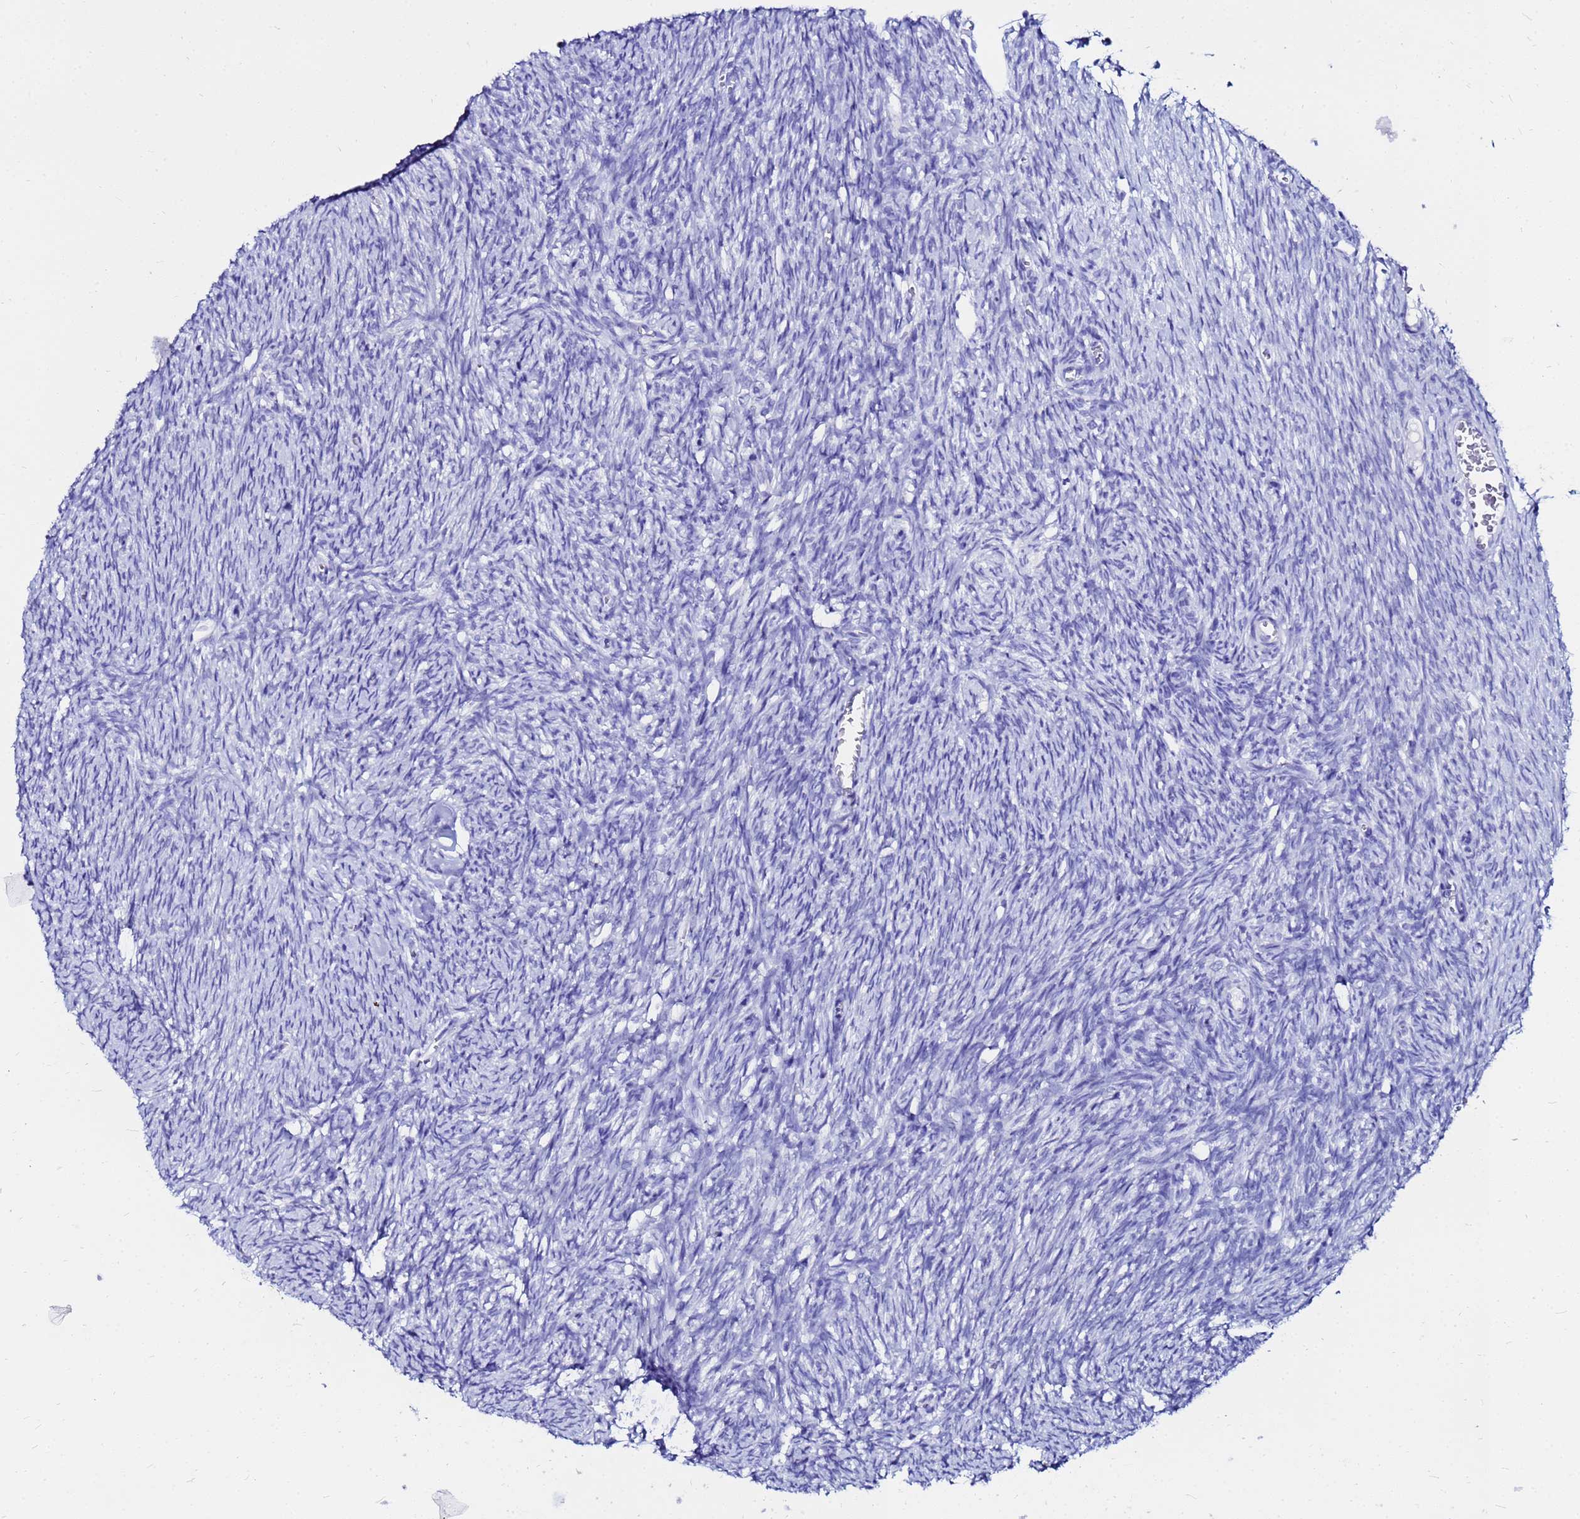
{"staining": {"intensity": "negative", "quantity": "none", "location": "none"}, "tissue": "ovary", "cell_type": "Ovarian stroma cells", "image_type": "normal", "snomed": [{"axis": "morphology", "description": "Normal tissue, NOS"}, {"axis": "topography", "description": "Ovary"}], "caption": "This histopathology image is of benign ovary stained with immunohistochemistry (IHC) to label a protein in brown with the nuclei are counter-stained blue. There is no positivity in ovarian stroma cells.", "gene": "PPP1R14C", "patient": {"sex": "female", "age": 44}}